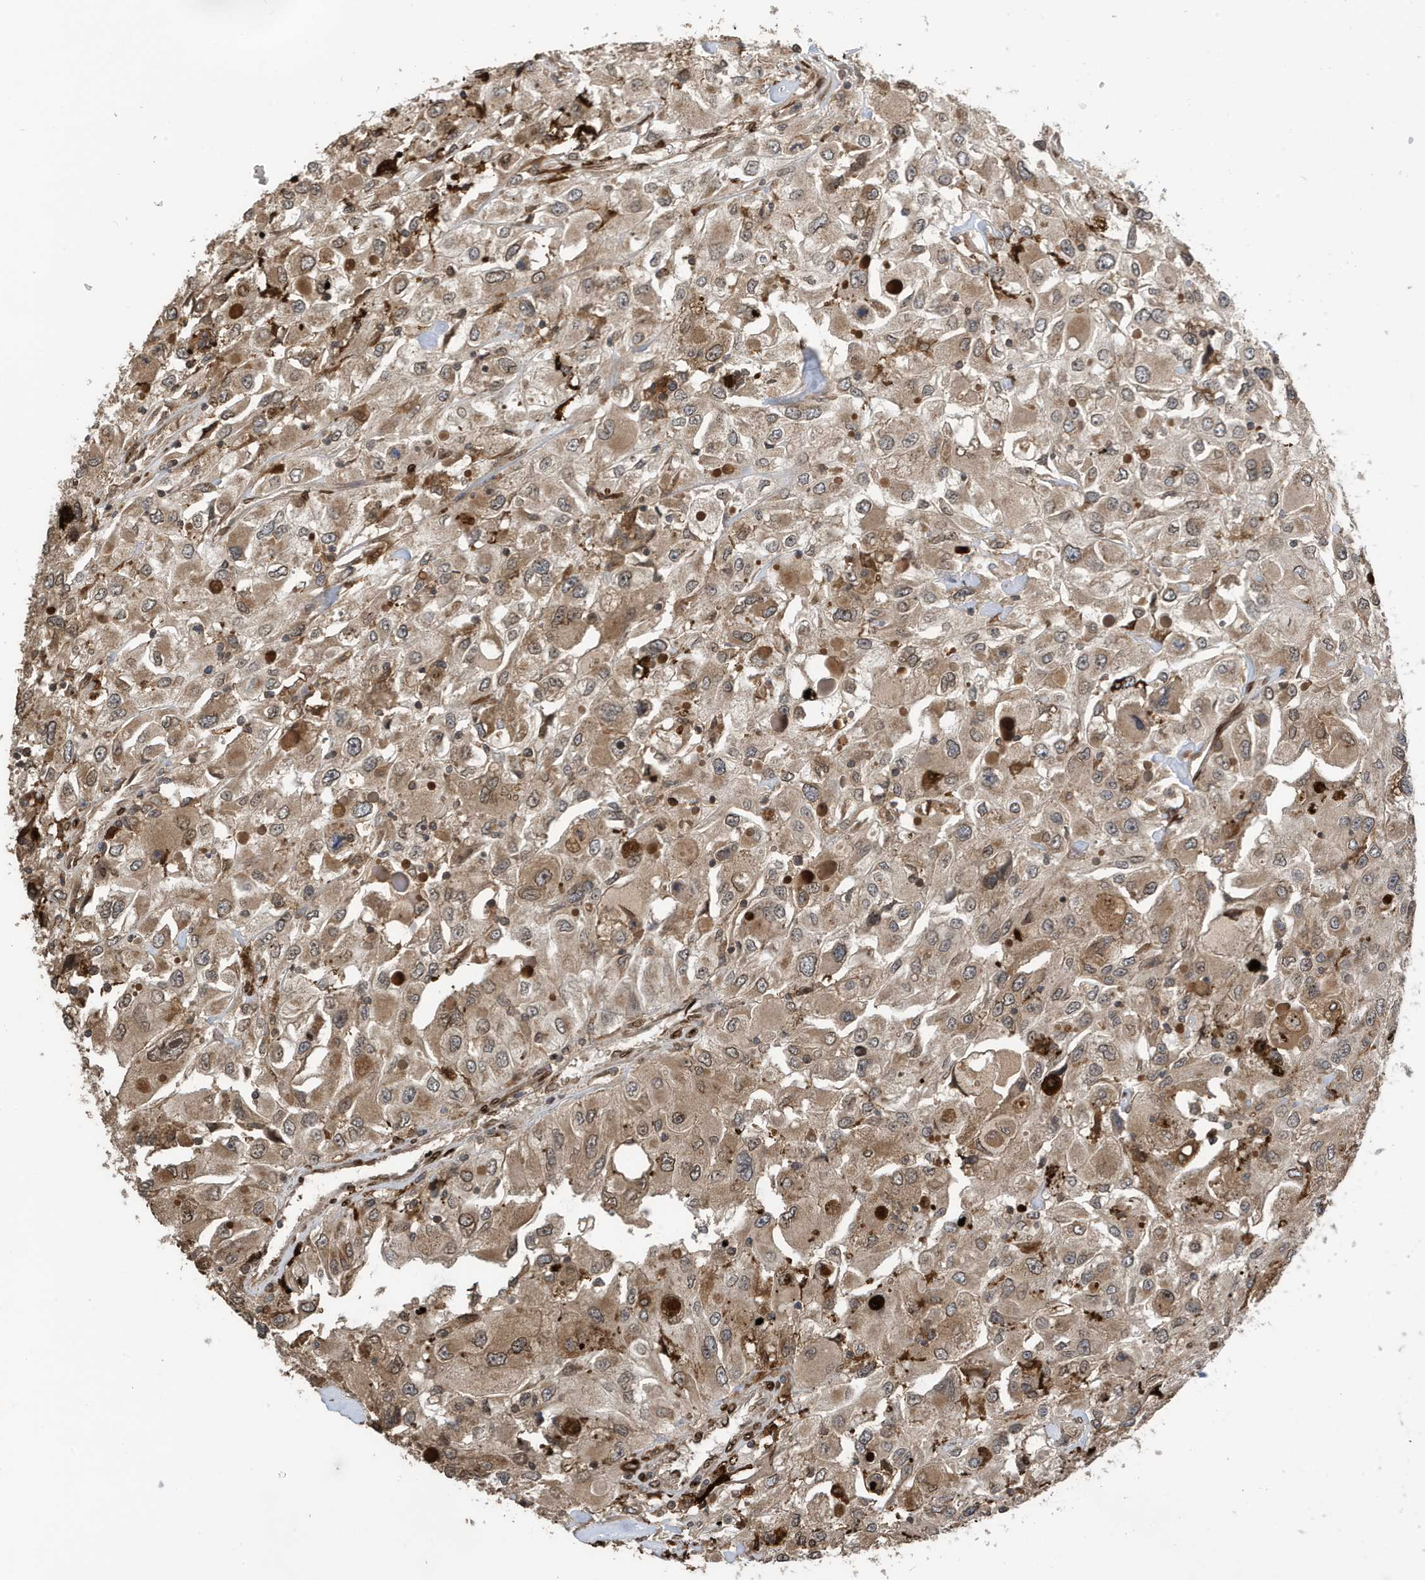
{"staining": {"intensity": "moderate", "quantity": ">75%", "location": "cytoplasmic/membranous,nuclear"}, "tissue": "renal cancer", "cell_type": "Tumor cells", "image_type": "cancer", "snomed": [{"axis": "morphology", "description": "Adenocarcinoma, NOS"}, {"axis": "topography", "description": "Kidney"}], "caption": "This image exhibits immunohistochemistry staining of renal cancer, with medium moderate cytoplasmic/membranous and nuclear positivity in approximately >75% of tumor cells.", "gene": "DUSP18", "patient": {"sex": "female", "age": 52}}